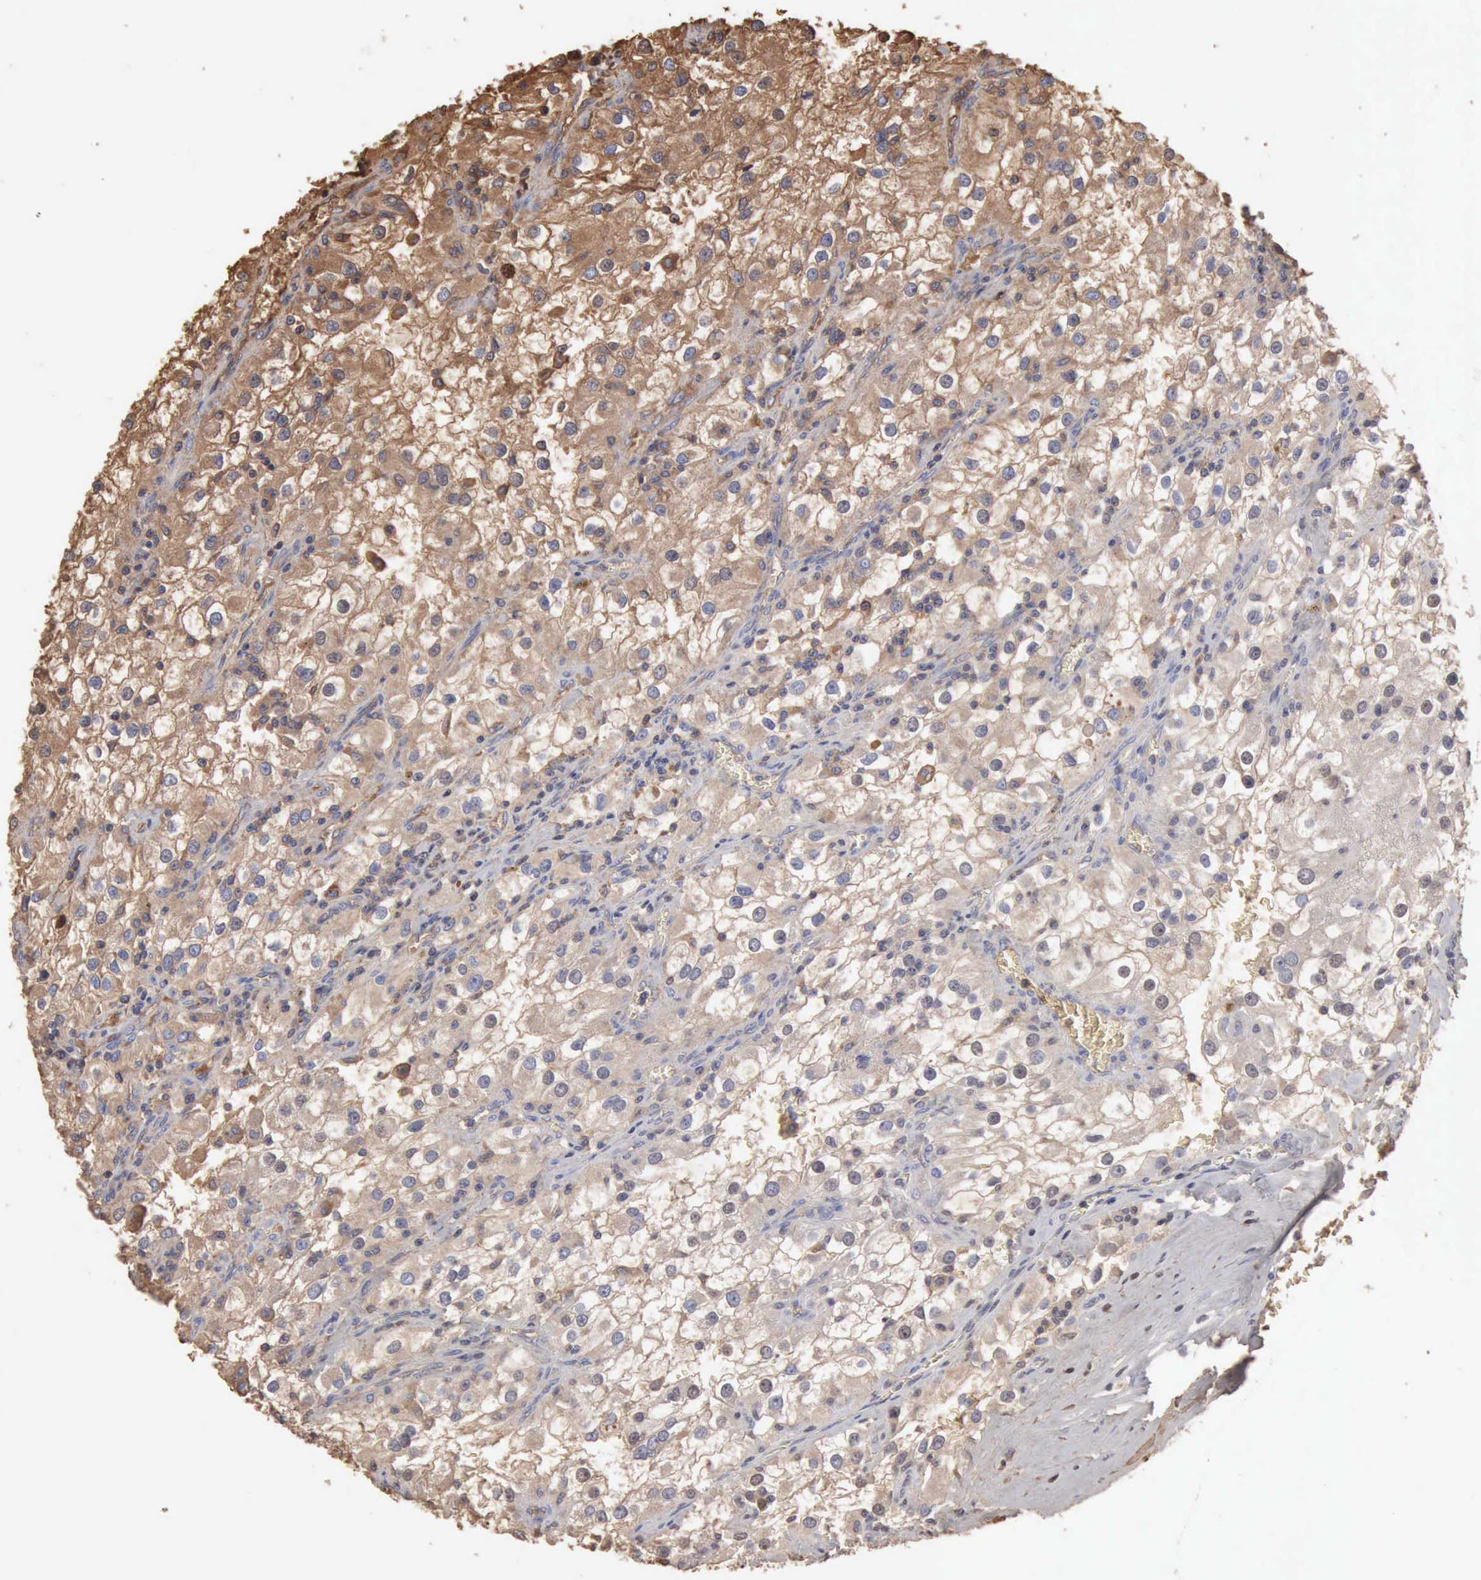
{"staining": {"intensity": "weak", "quantity": "<25%", "location": "cytoplasmic/membranous,nuclear"}, "tissue": "renal cancer", "cell_type": "Tumor cells", "image_type": "cancer", "snomed": [{"axis": "morphology", "description": "Adenocarcinoma, NOS"}, {"axis": "topography", "description": "Kidney"}], "caption": "This is a photomicrograph of immunohistochemistry (IHC) staining of adenocarcinoma (renal), which shows no expression in tumor cells. (Stains: DAB (3,3'-diaminobenzidine) IHC with hematoxylin counter stain, Microscopy: brightfield microscopy at high magnification).", "gene": "SERPINA1", "patient": {"sex": "female", "age": 52}}